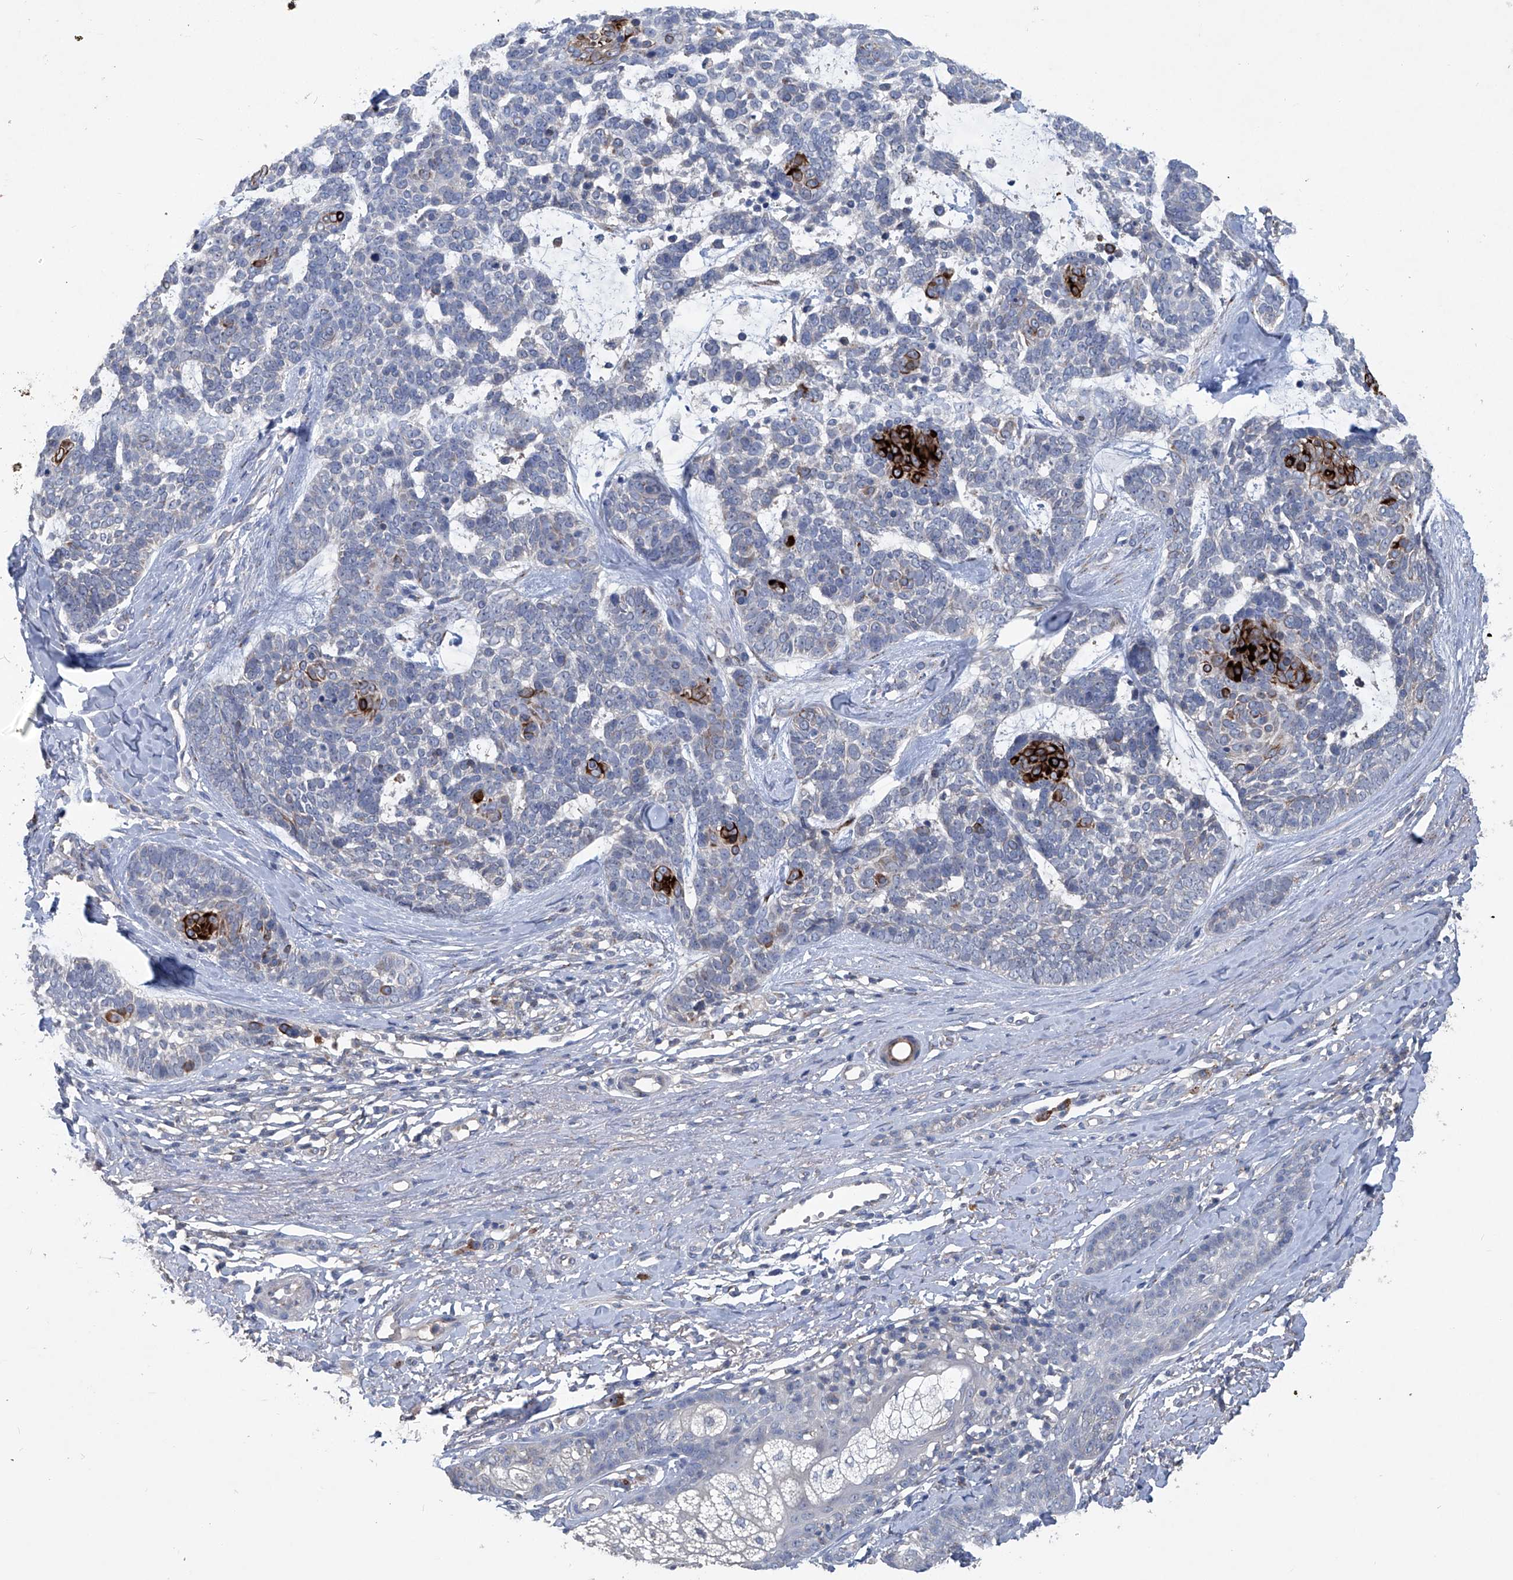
{"staining": {"intensity": "strong", "quantity": "<25%", "location": "cytoplasmic/membranous"}, "tissue": "skin cancer", "cell_type": "Tumor cells", "image_type": "cancer", "snomed": [{"axis": "morphology", "description": "Basal cell carcinoma"}, {"axis": "topography", "description": "Skin"}], "caption": "Tumor cells show strong cytoplasmic/membranous staining in about <25% of cells in basal cell carcinoma (skin). (Stains: DAB in brown, nuclei in blue, Microscopy: brightfield microscopy at high magnification).", "gene": "PCSK5", "patient": {"sex": "female", "age": 81}}